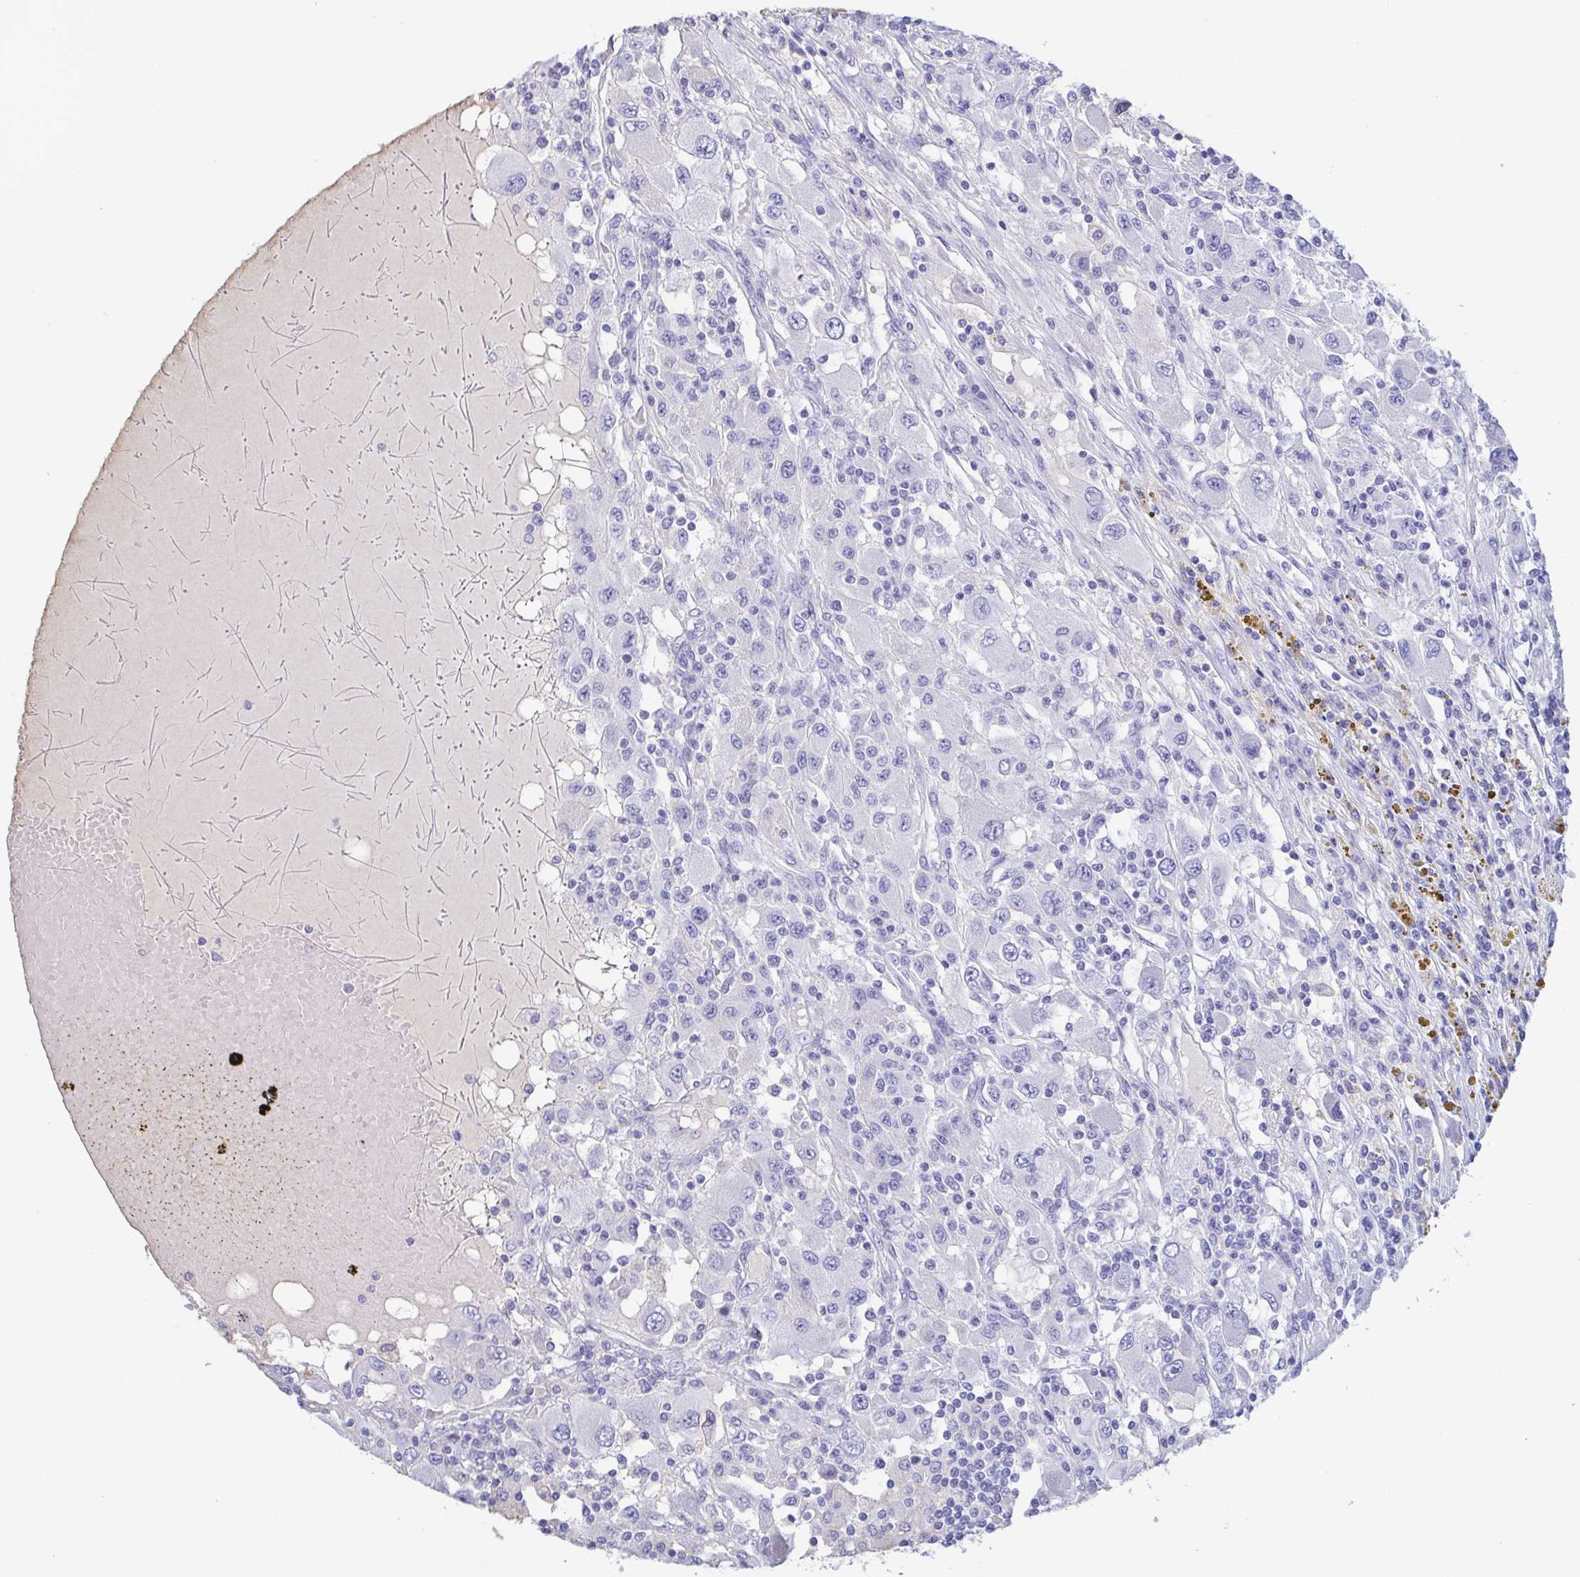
{"staining": {"intensity": "negative", "quantity": "none", "location": "none"}, "tissue": "renal cancer", "cell_type": "Tumor cells", "image_type": "cancer", "snomed": [{"axis": "morphology", "description": "Adenocarcinoma, NOS"}, {"axis": "topography", "description": "Kidney"}], "caption": "A high-resolution photomicrograph shows IHC staining of renal cancer, which displays no significant staining in tumor cells. The staining is performed using DAB brown chromogen with nuclei counter-stained in using hematoxylin.", "gene": "TREH", "patient": {"sex": "female", "age": 67}}